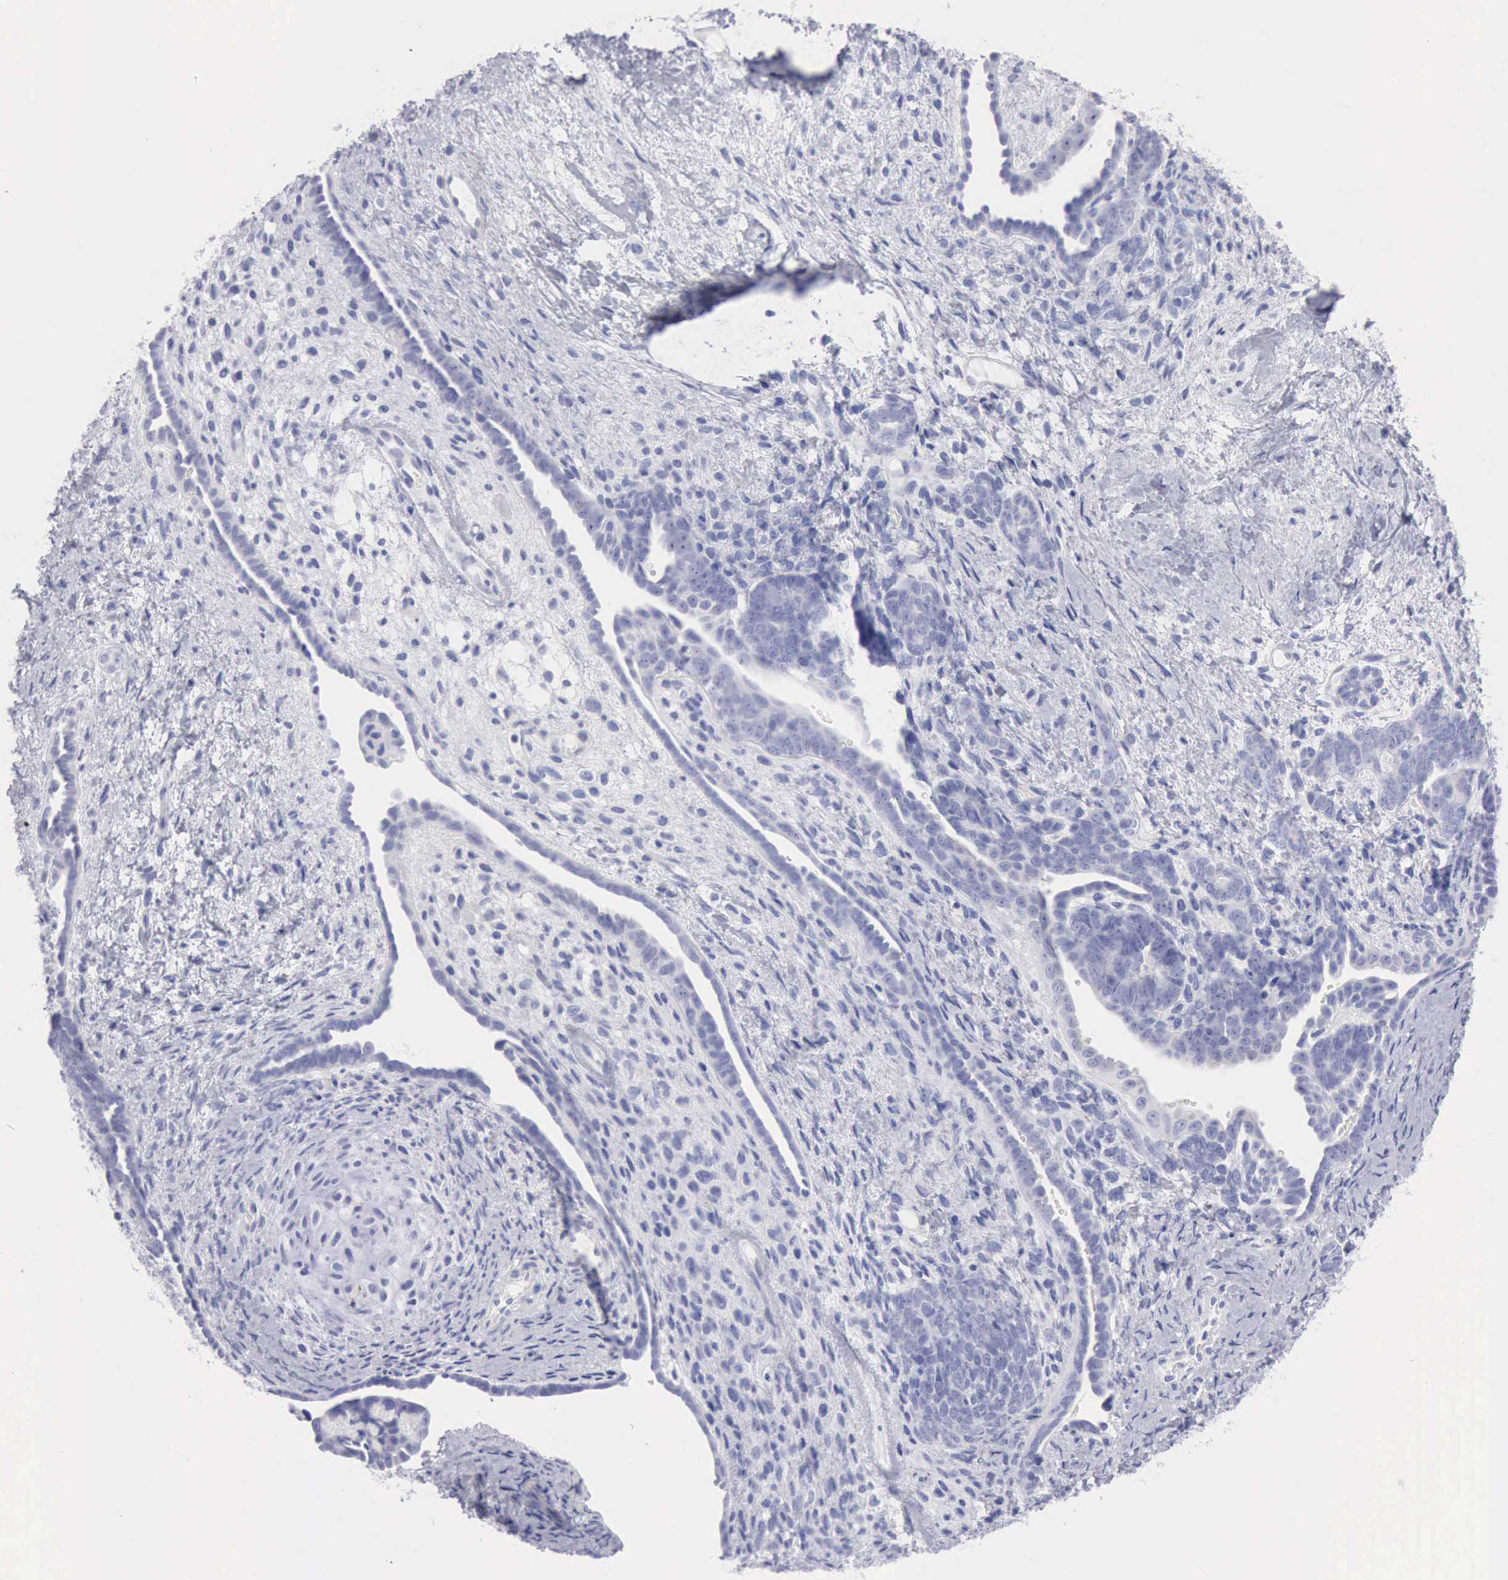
{"staining": {"intensity": "negative", "quantity": "none", "location": "none"}, "tissue": "endometrial cancer", "cell_type": "Tumor cells", "image_type": "cancer", "snomed": [{"axis": "morphology", "description": "Neoplasm, malignant, NOS"}, {"axis": "topography", "description": "Endometrium"}], "caption": "Immunohistochemistry (IHC) of human endometrial neoplasm (malignant) shows no positivity in tumor cells. (DAB IHC visualized using brightfield microscopy, high magnification).", "gene": "ANGEL1", "patient": {"sex": "female", "age": 74}}